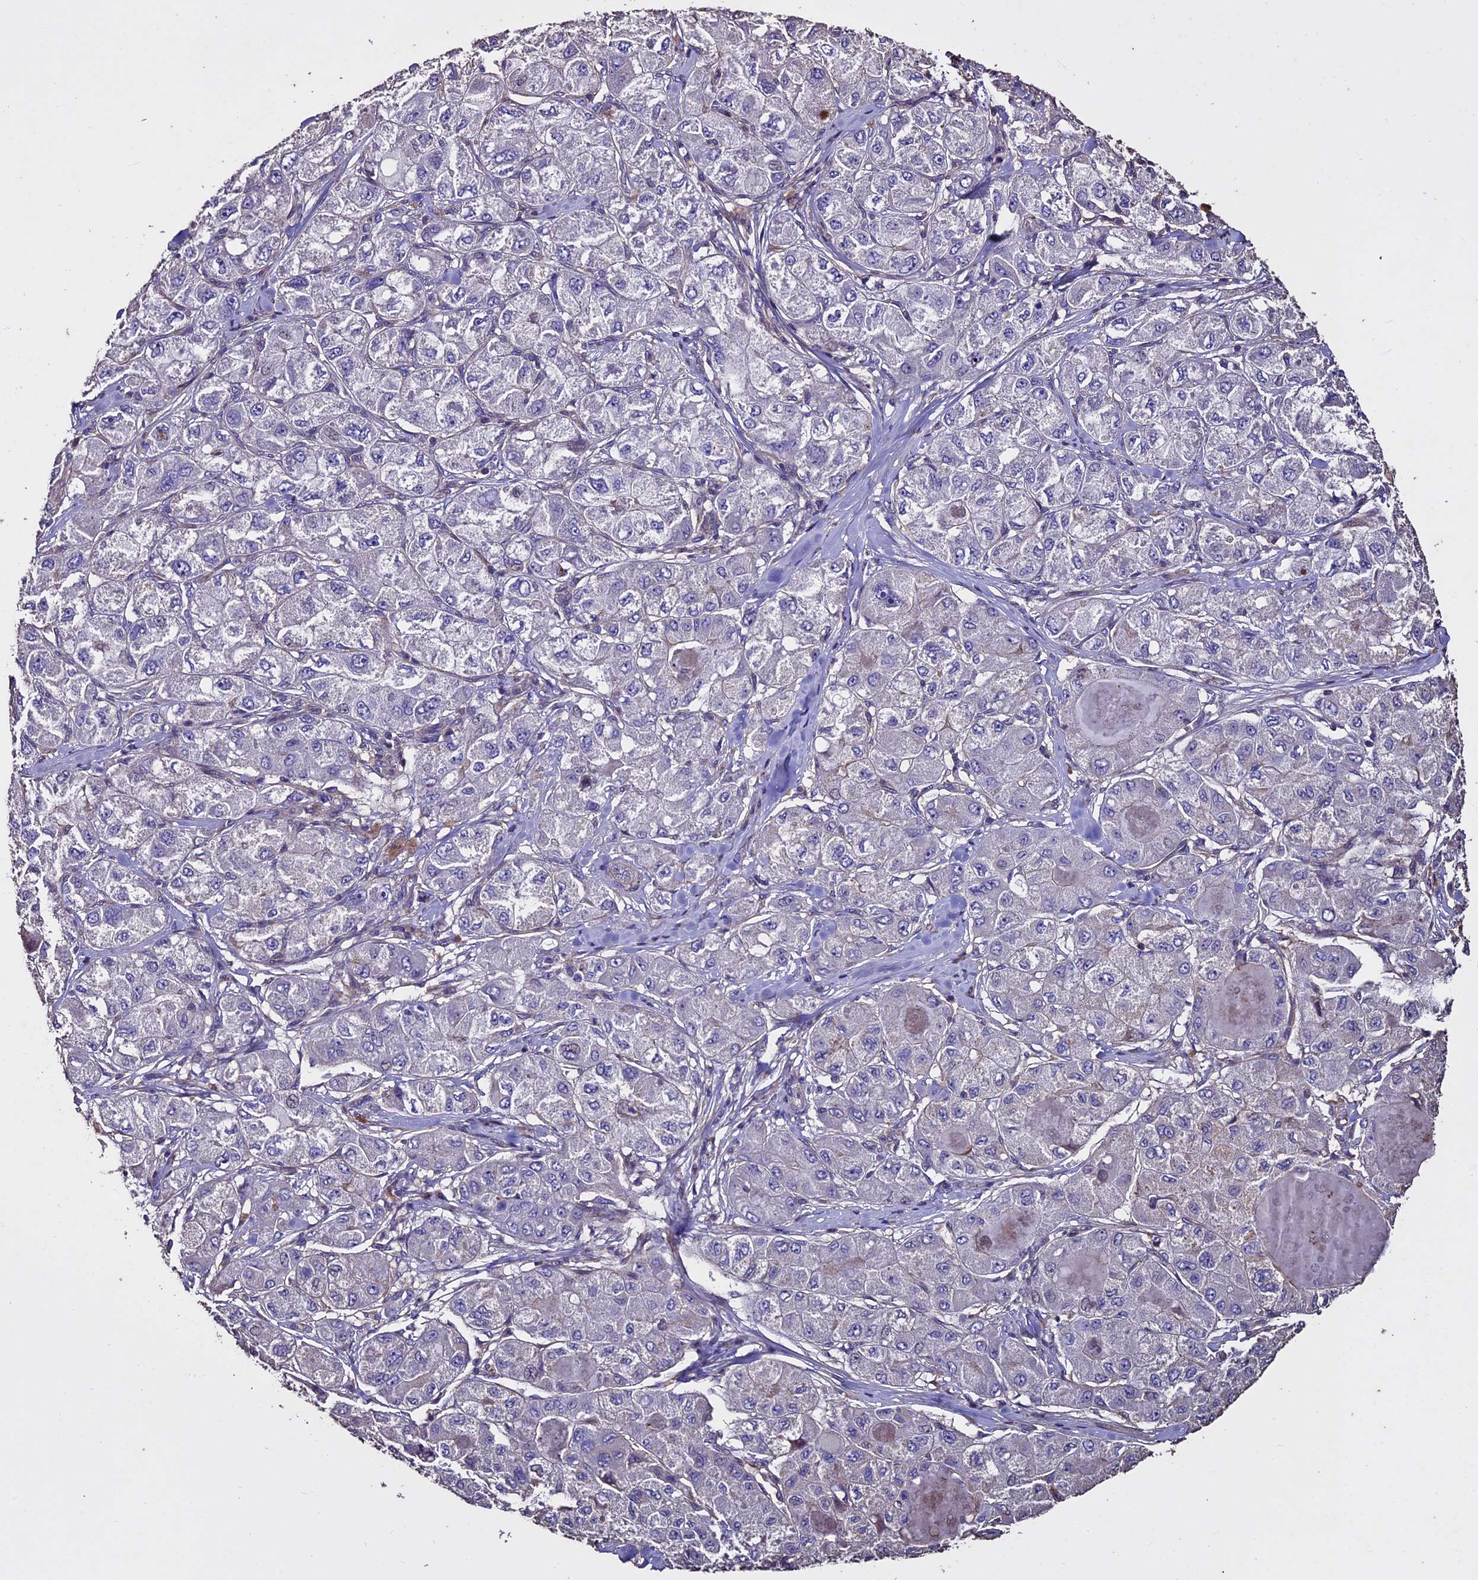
{"staining": {"intensity": "negative", "quantity": "none", "location": "none"}, "tissue": "liver cancer", "cell_type": "Tumor cells", "image_type": "cancer", "snomed": [{"axis": "morphology", "description": "Carcinoma, Hepatocellular, NOS"}, {"axis": "topography", "description": "Liver"}], "caption": "There is no significant positivity in tumor cells of liver cancer (hepatocellular carcinoma).", "gene": "USB1", "patient": {"sex": "male", "age": 80}}